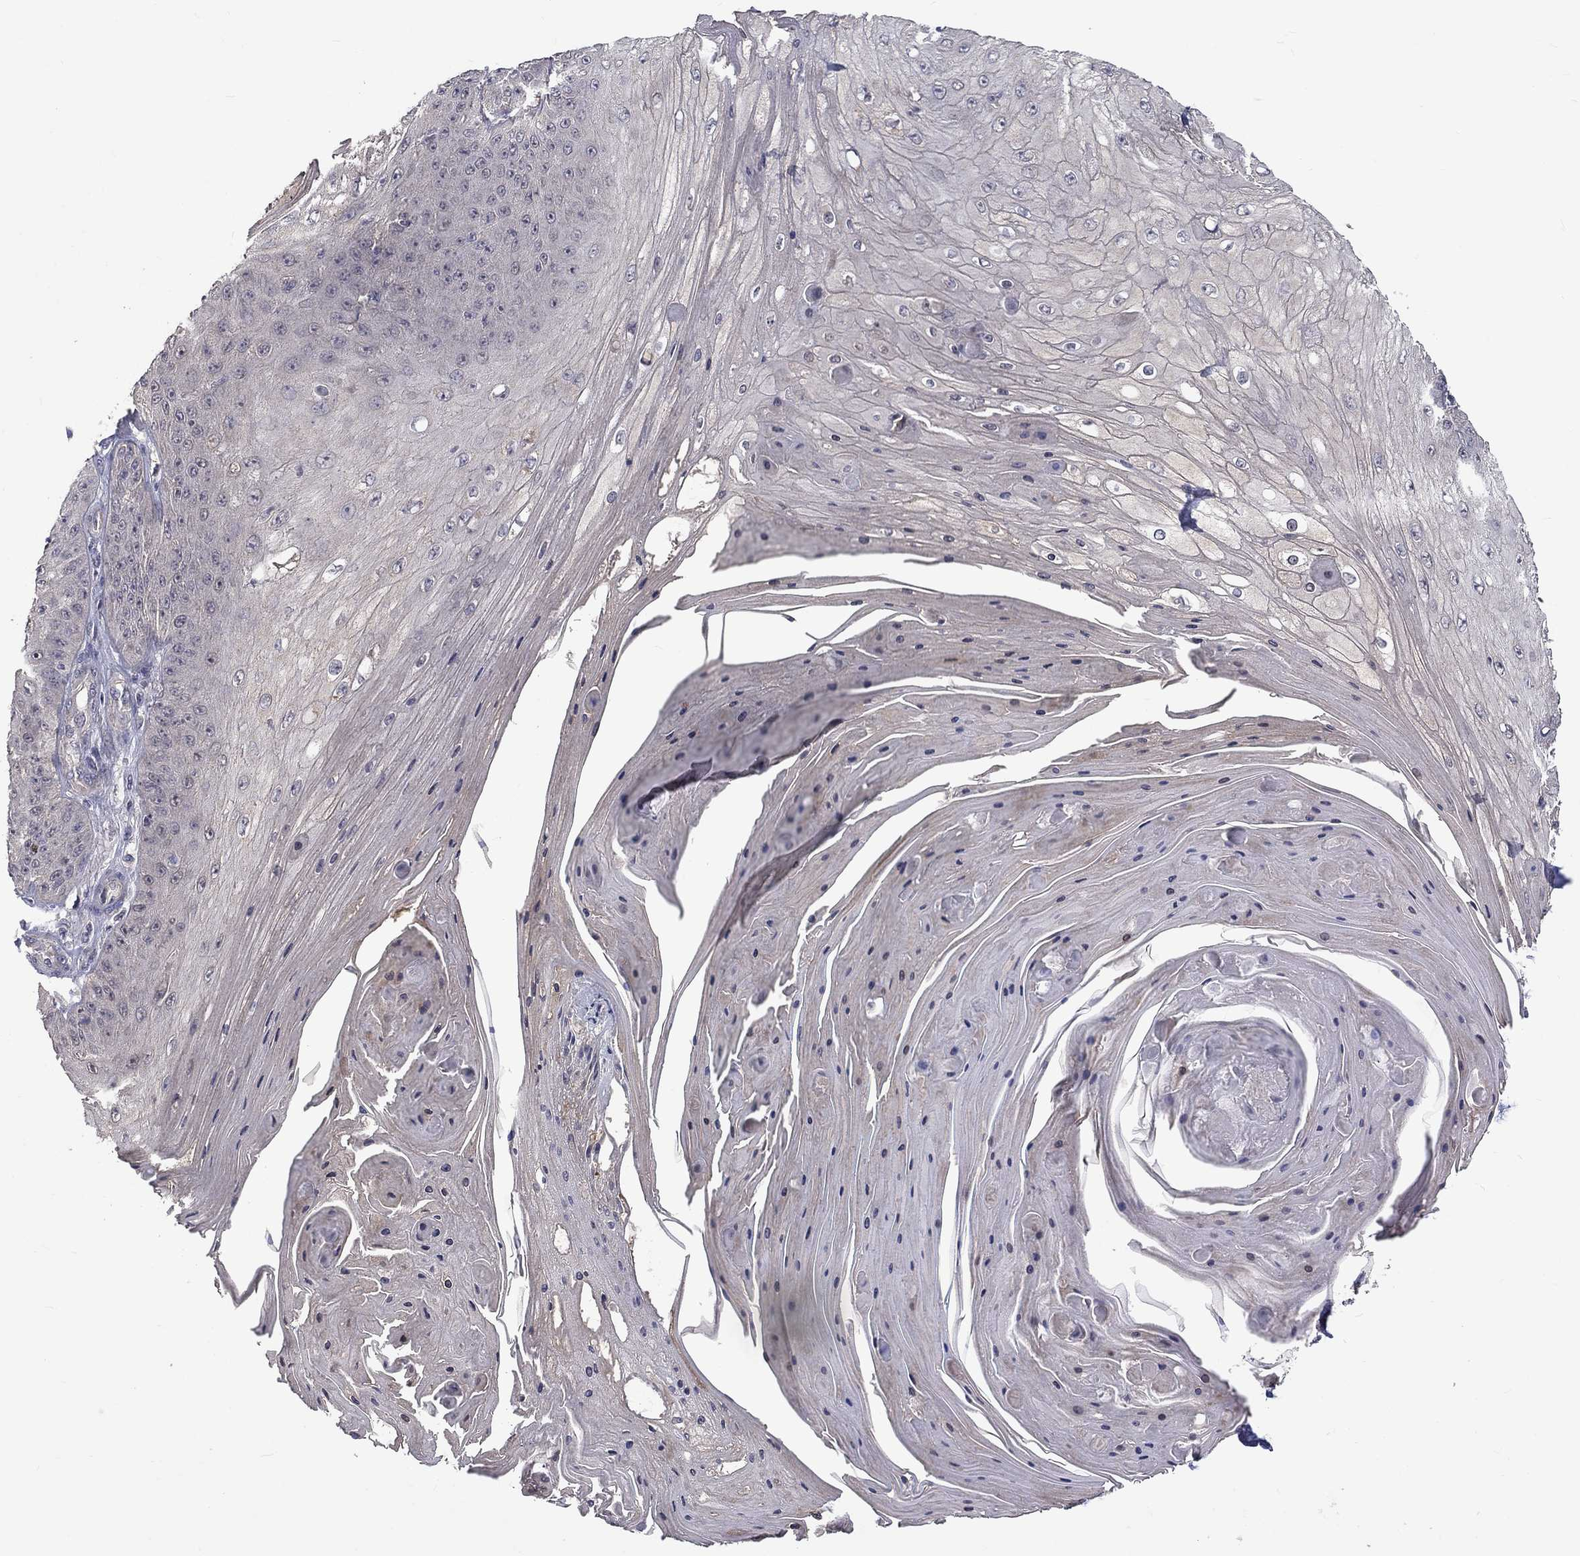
{"staining": {"intensity": "negative", "quantity": "none", "location": "none"}, "tissue": "skin cancer", "cell_type": "Tumor cells", "image_type": "cancer", "snomed": [{"axis": "morphology", "description": "Squamous cell carcinoma, NOS"}, {"axis": "topography", "description": "Skin"}], "caption": "Immunohistochemical staining of skin squamous cell carcinoma demonstrates no significant expression in tumor cells. (DAB immunohistochemistry (IHC) visualized using brightfield microscopy, high magnification).", "gene": "SLC39A14", "patient": {"sex": "male", "age": 70}}